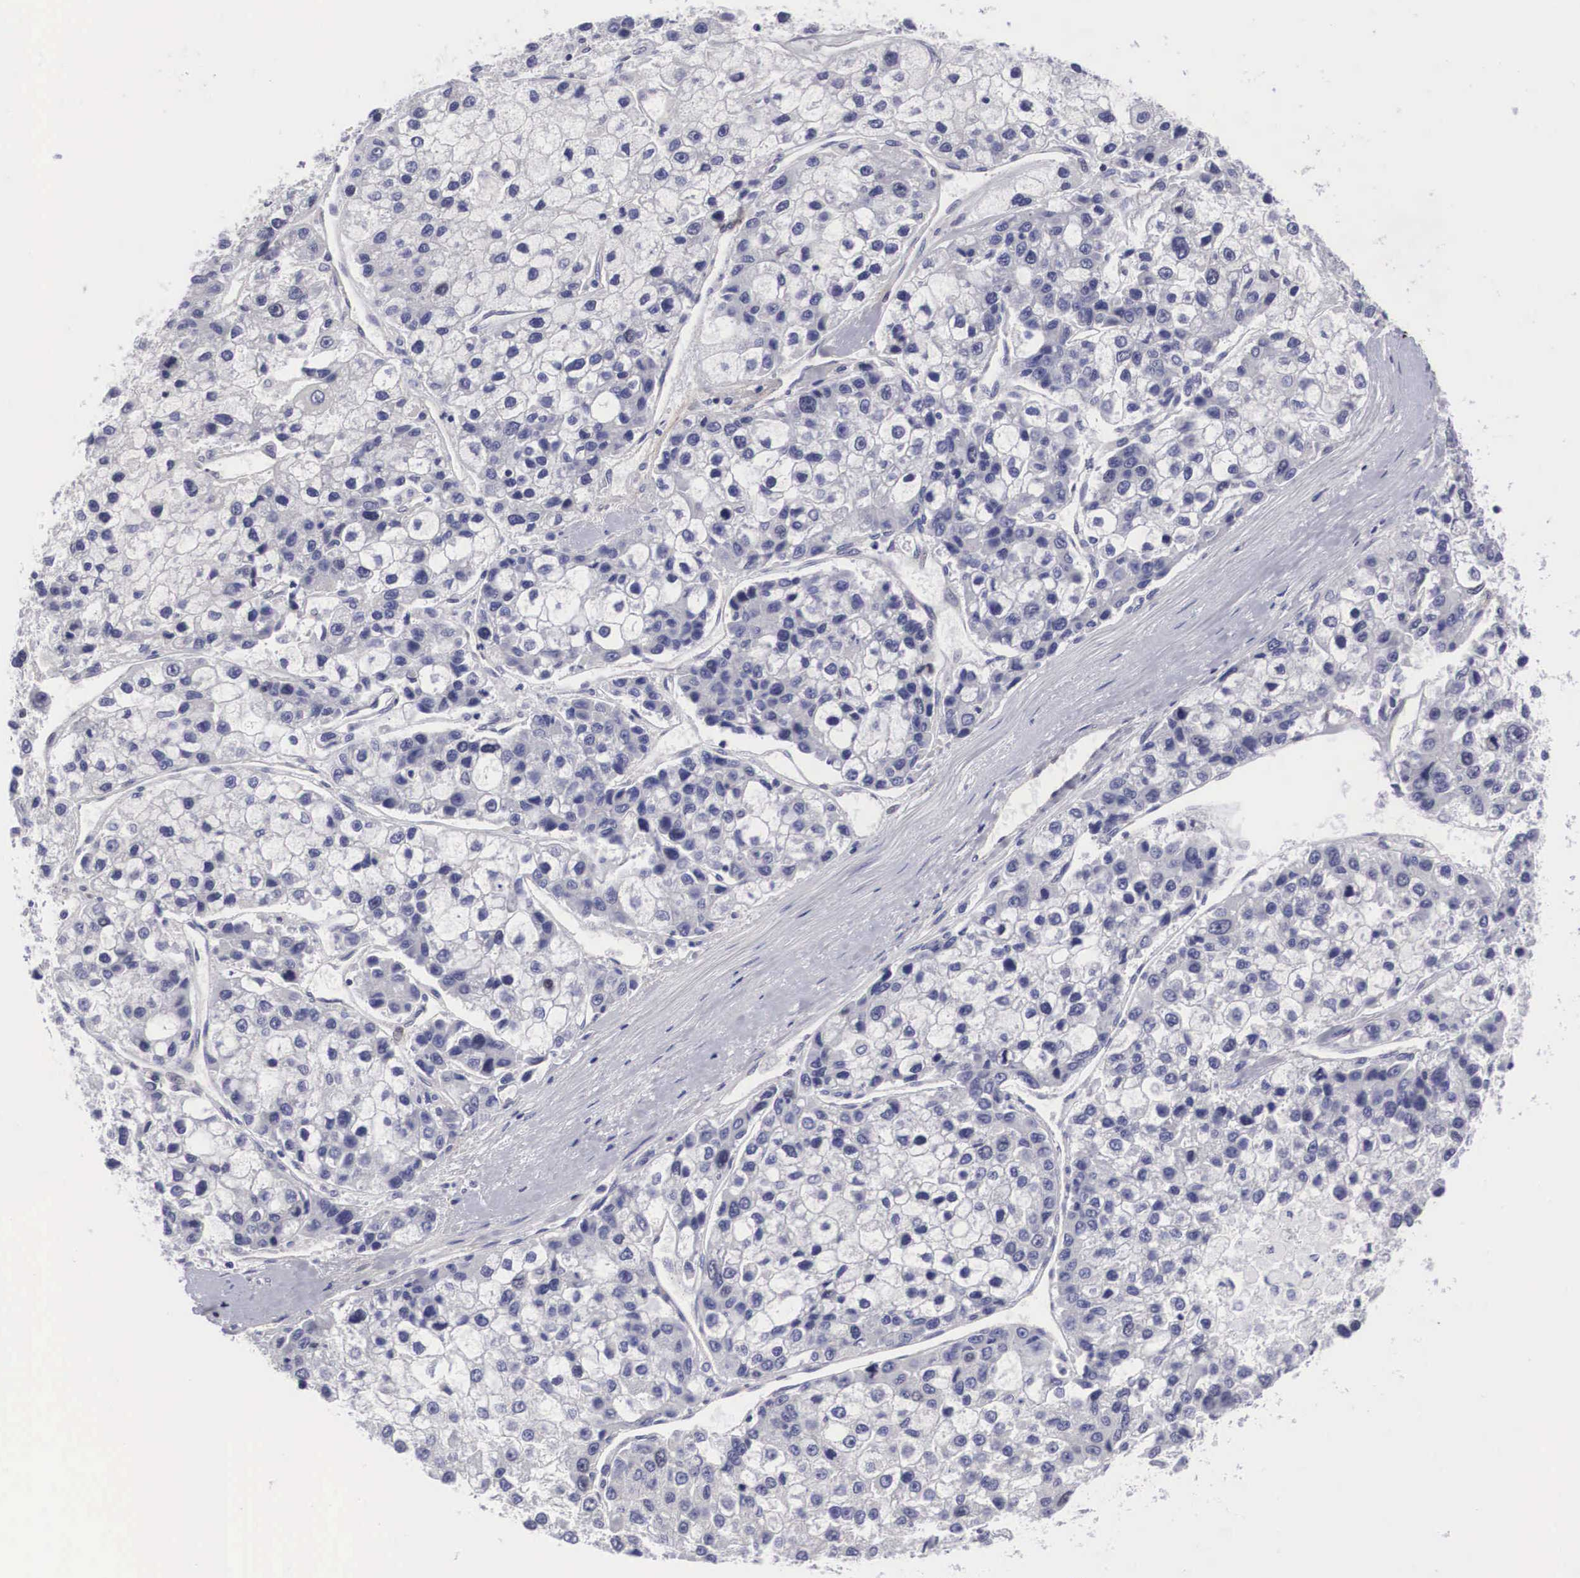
{"staining": {"intensity": "negative", "quantity": "none", "location": "none"}, "tissue": "liver cancer", "cell_type": "Tumor cells", "image_type": "cancer", "snomed": [{"axis": "morphology", "description": "Carcinoma, Hepatocellular, NOS"}, {"axis": "topography", "description": "Liver"}], "caption": "This image is of liver cancer (hepatocellular carcinoma) stained with immunohistochemistry to label a protein in brown with the nuclei are counter-stained blue. There is no positivity in tumor cells.", "gene": "MAST4", "patient": {"sex": "female", "age": 66}}